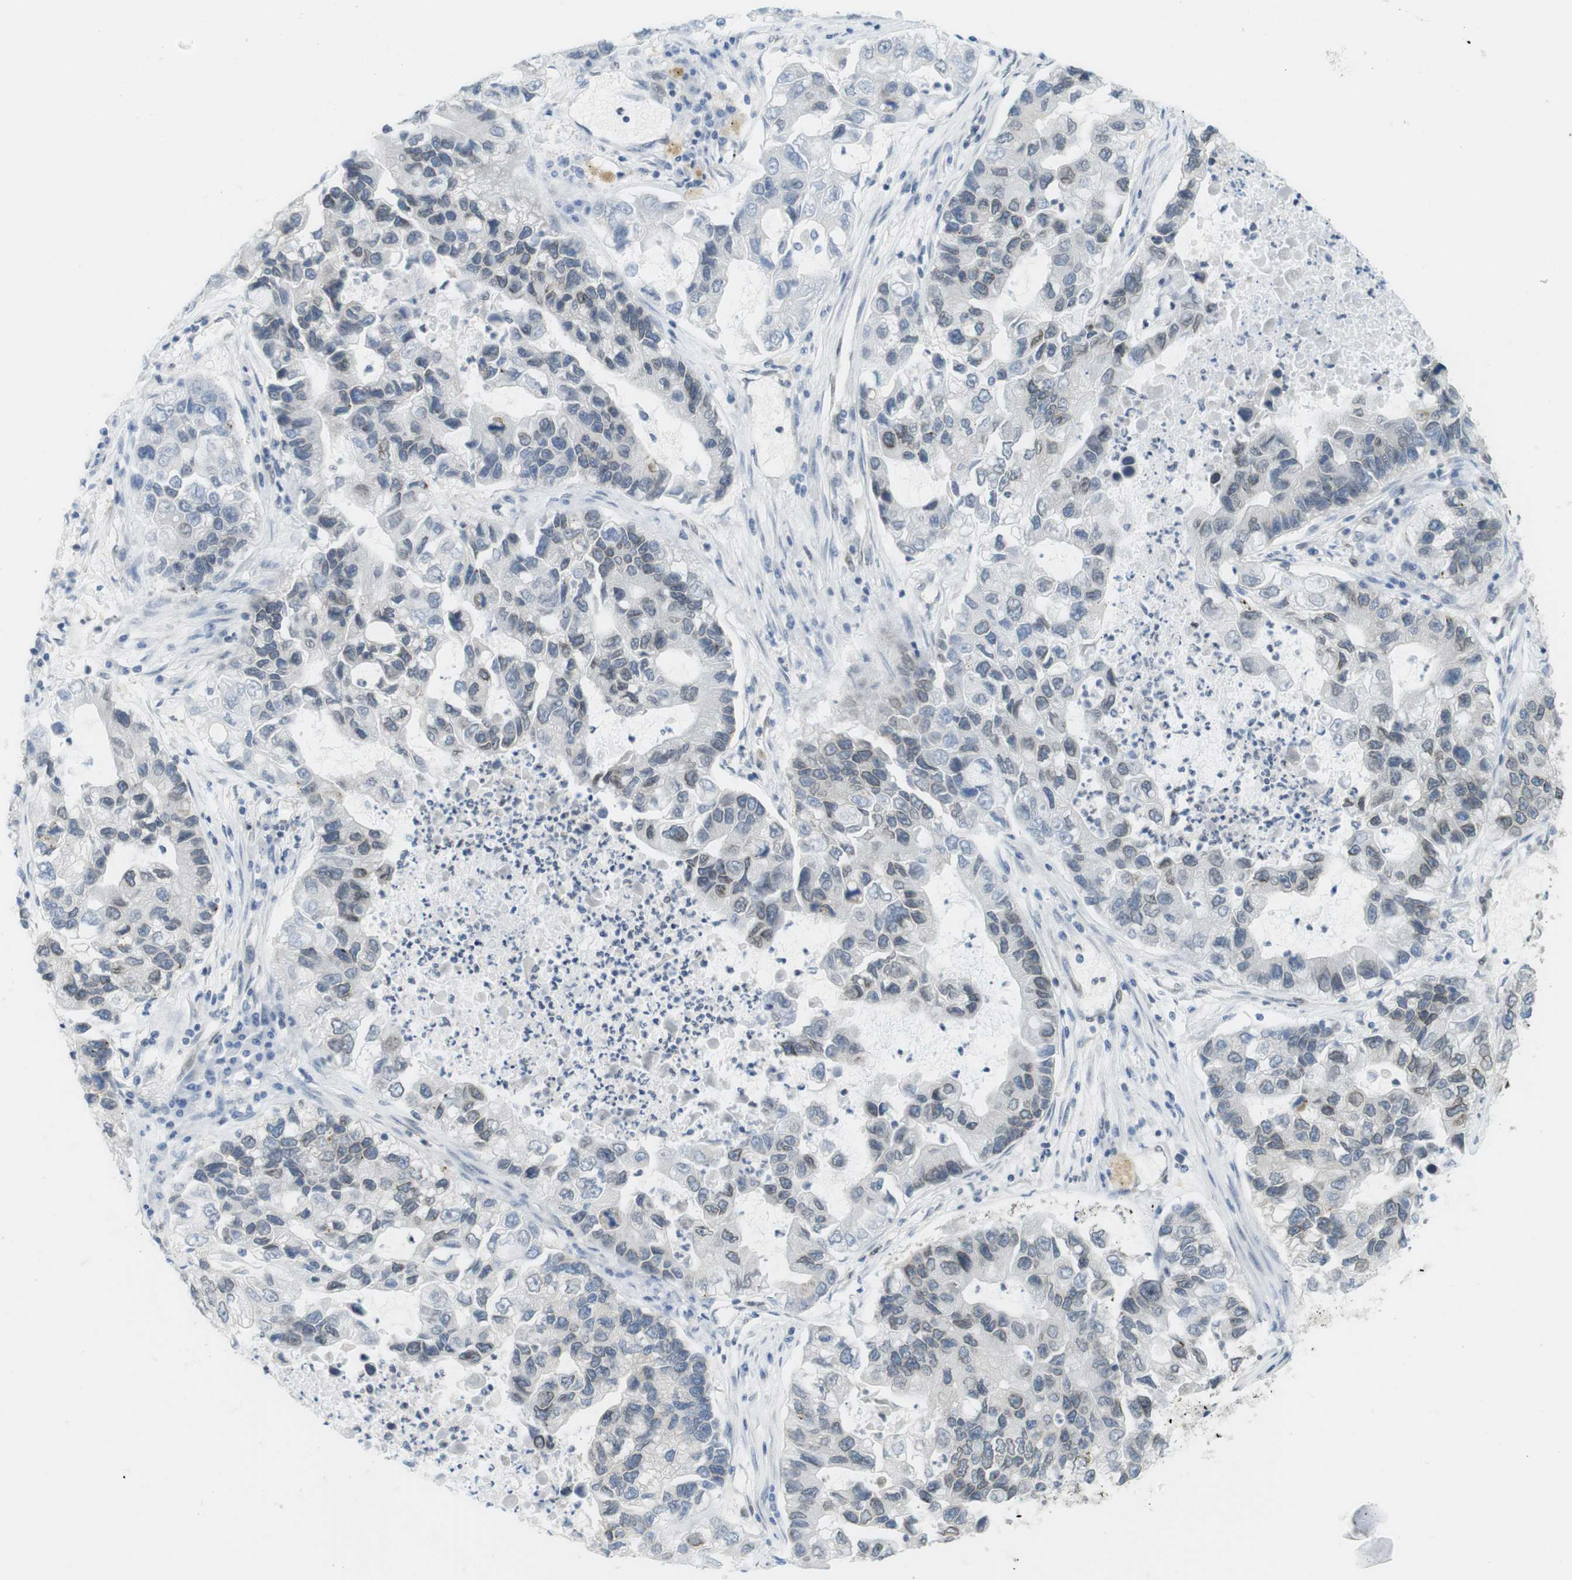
{"staining": {"intensity": "weak", "quantity": "<25%", "location": "cytoplasmic/membranous,nuclear"}, "tissue": "lung cancer", "cell_type": "Tumor cells", "image_type": "cancer", "snomed": [{"axis": "morphology", "description": "Adenocarcinoma, NOS"}, {"axis": "topography", "description": "Lung"}], "caption": "Protein analysis of adenocarcinoma (lung) demonstrates no significant expression in tumor cells.", "gene": "ARL6IP6", "patient": {"sex": "female", "age": 51}}